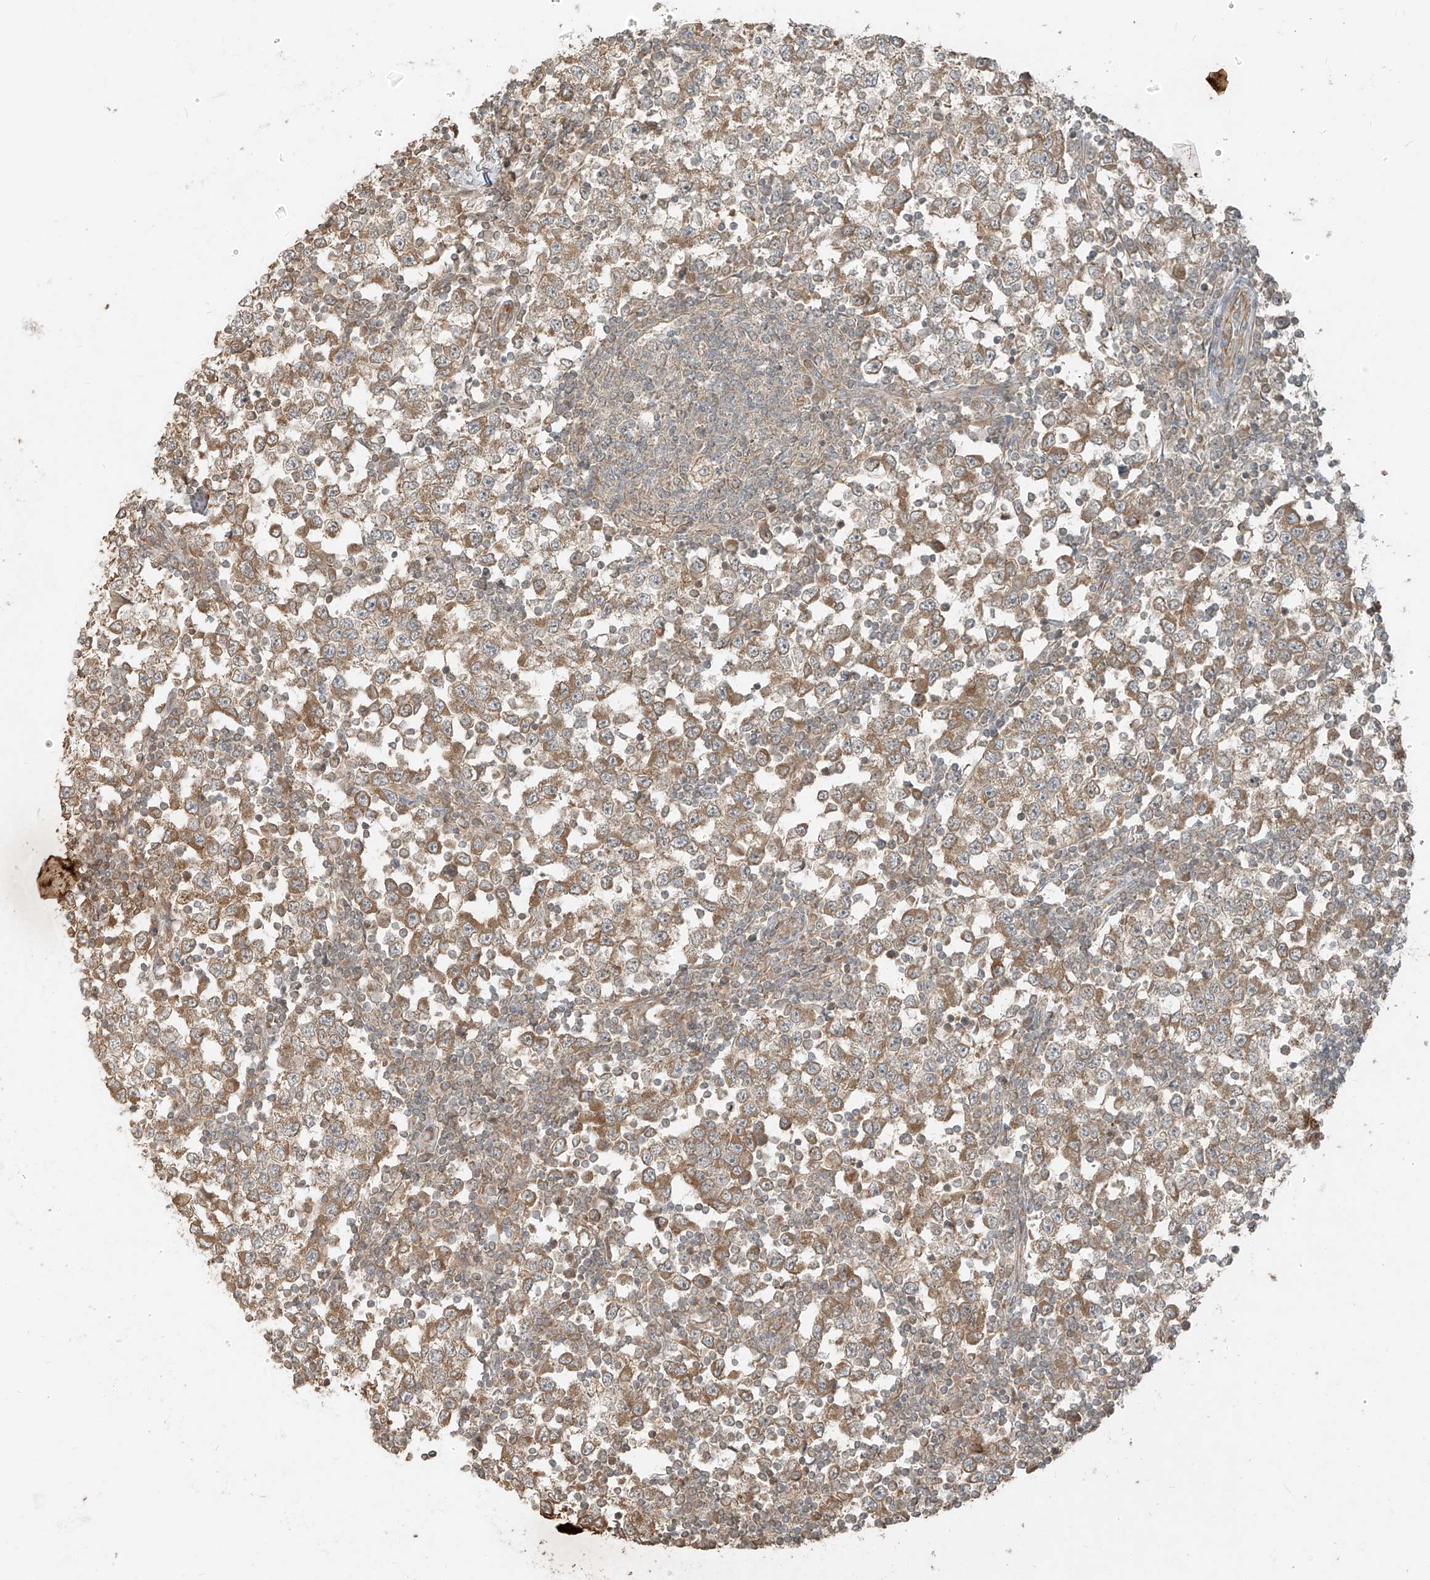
{"staining": {"intensity": "moderate", "quantity": ">75%", "location": "cytoplasmic/membranous"}, "tissue": "testis cancer", "cell_type": "Tumor cells", "image_type": "cancer", "snomed": [{"axis": "morphology", "description": "Seminoma, NOS"}, {"axis": "topography", "description": "Testis"}], "caption": "Protein staining reveals moderate cytoplasmic/membranous staining in about >75% of tumor cells in testis seminoma.", "gene": "ANKZF1", "patient": {"sex": "male", "age": 65}}